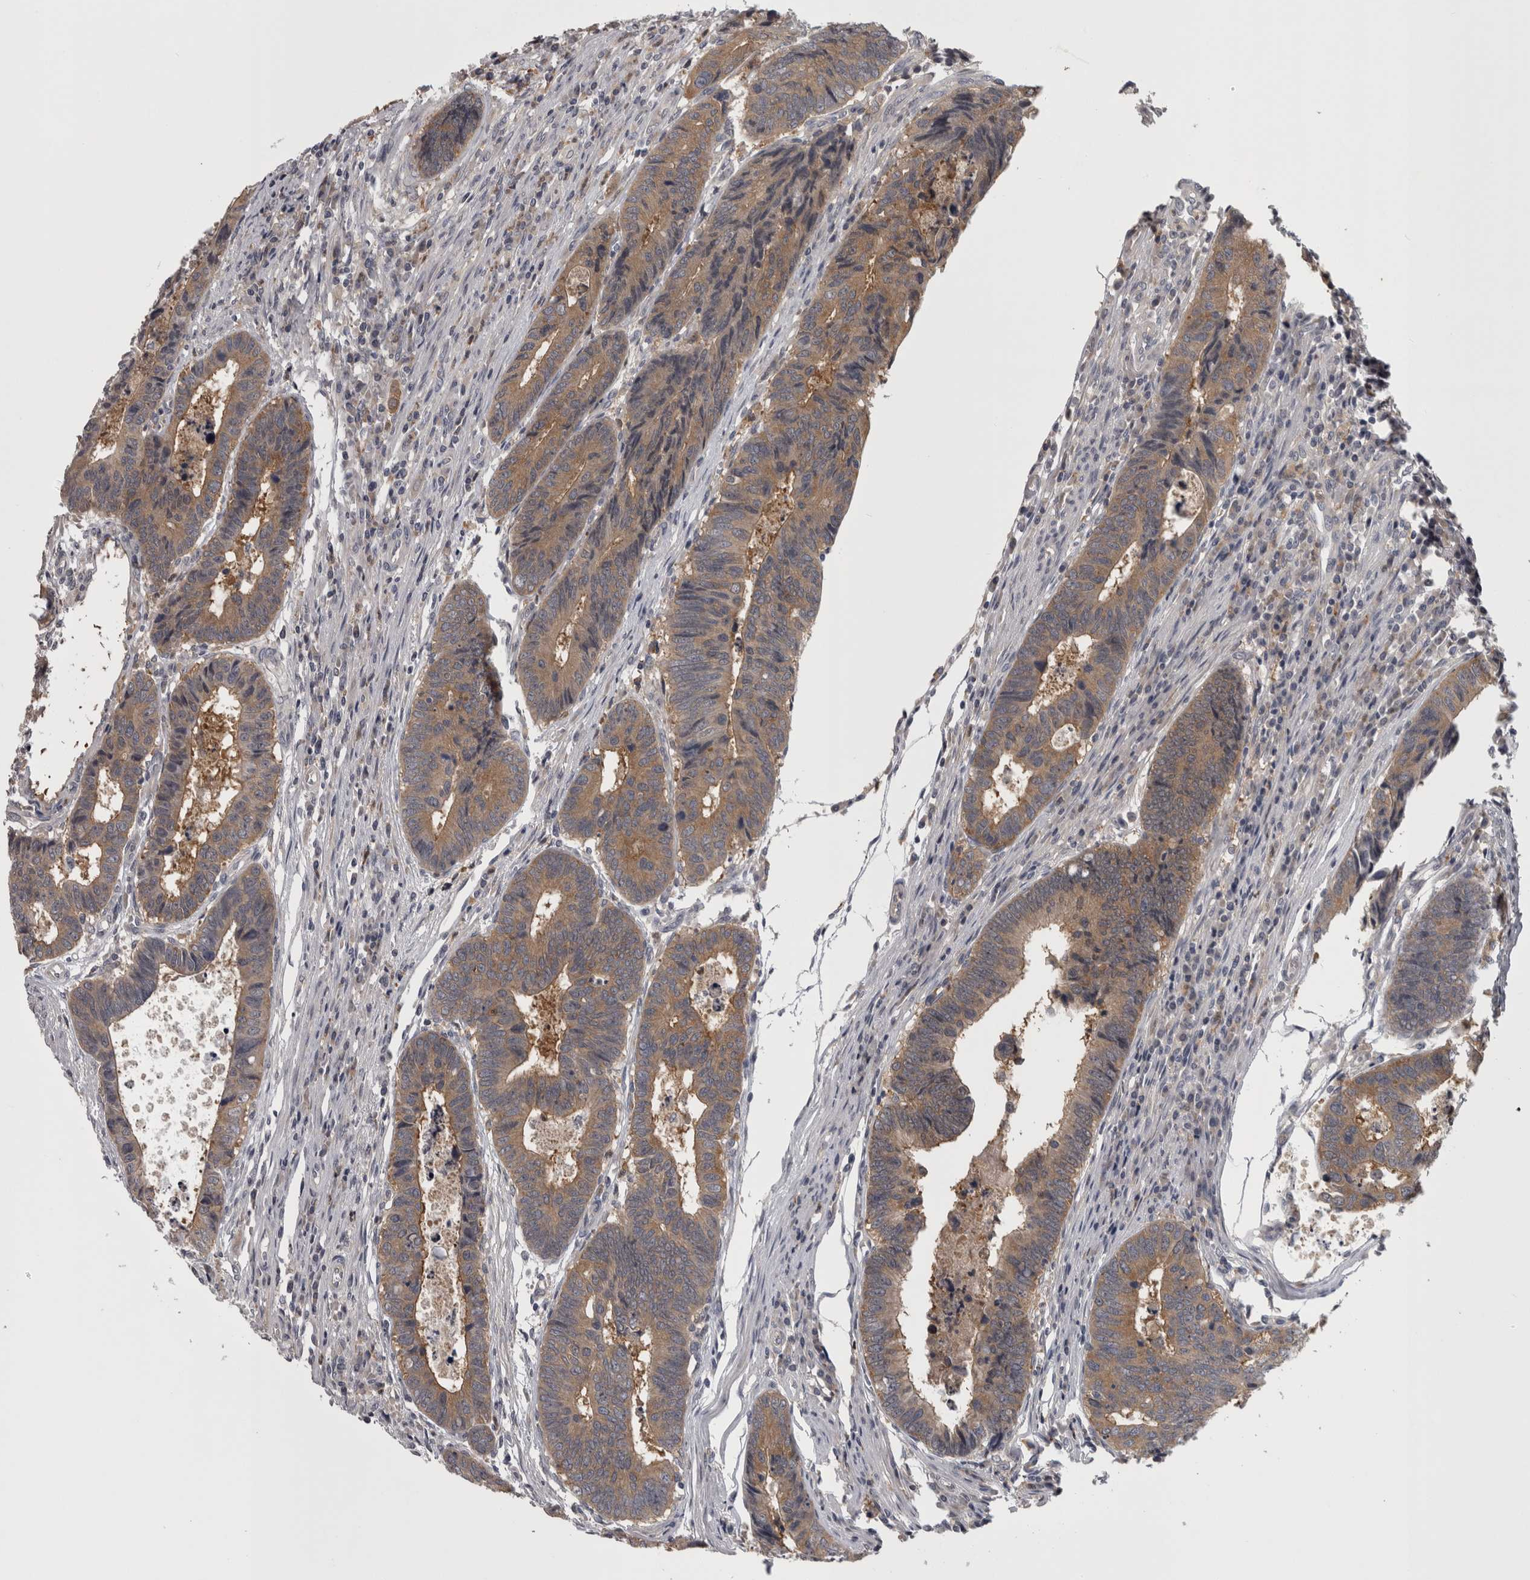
{"staining": {"intensity": "weak", "quantity": ">75%", "location": "cytoplasmic/membranous"}, "tissue": "colorectal cancer", "cell_type": "Tumor cells", "image_type": "cancer", "snomed": [{"axis": "morphology", "description": "Adenocarcinoma, NOS"}, {"axis": "topography", "description": "Rectum"}], "caption": "Human colorectal adenocarcinoma stained with a brown dye shows weak cytoplasmic/membranous positive expression in about >75% of tumor cells.", "gene": "PRKCI", "patient": {"sex": "male", "age": 84}}